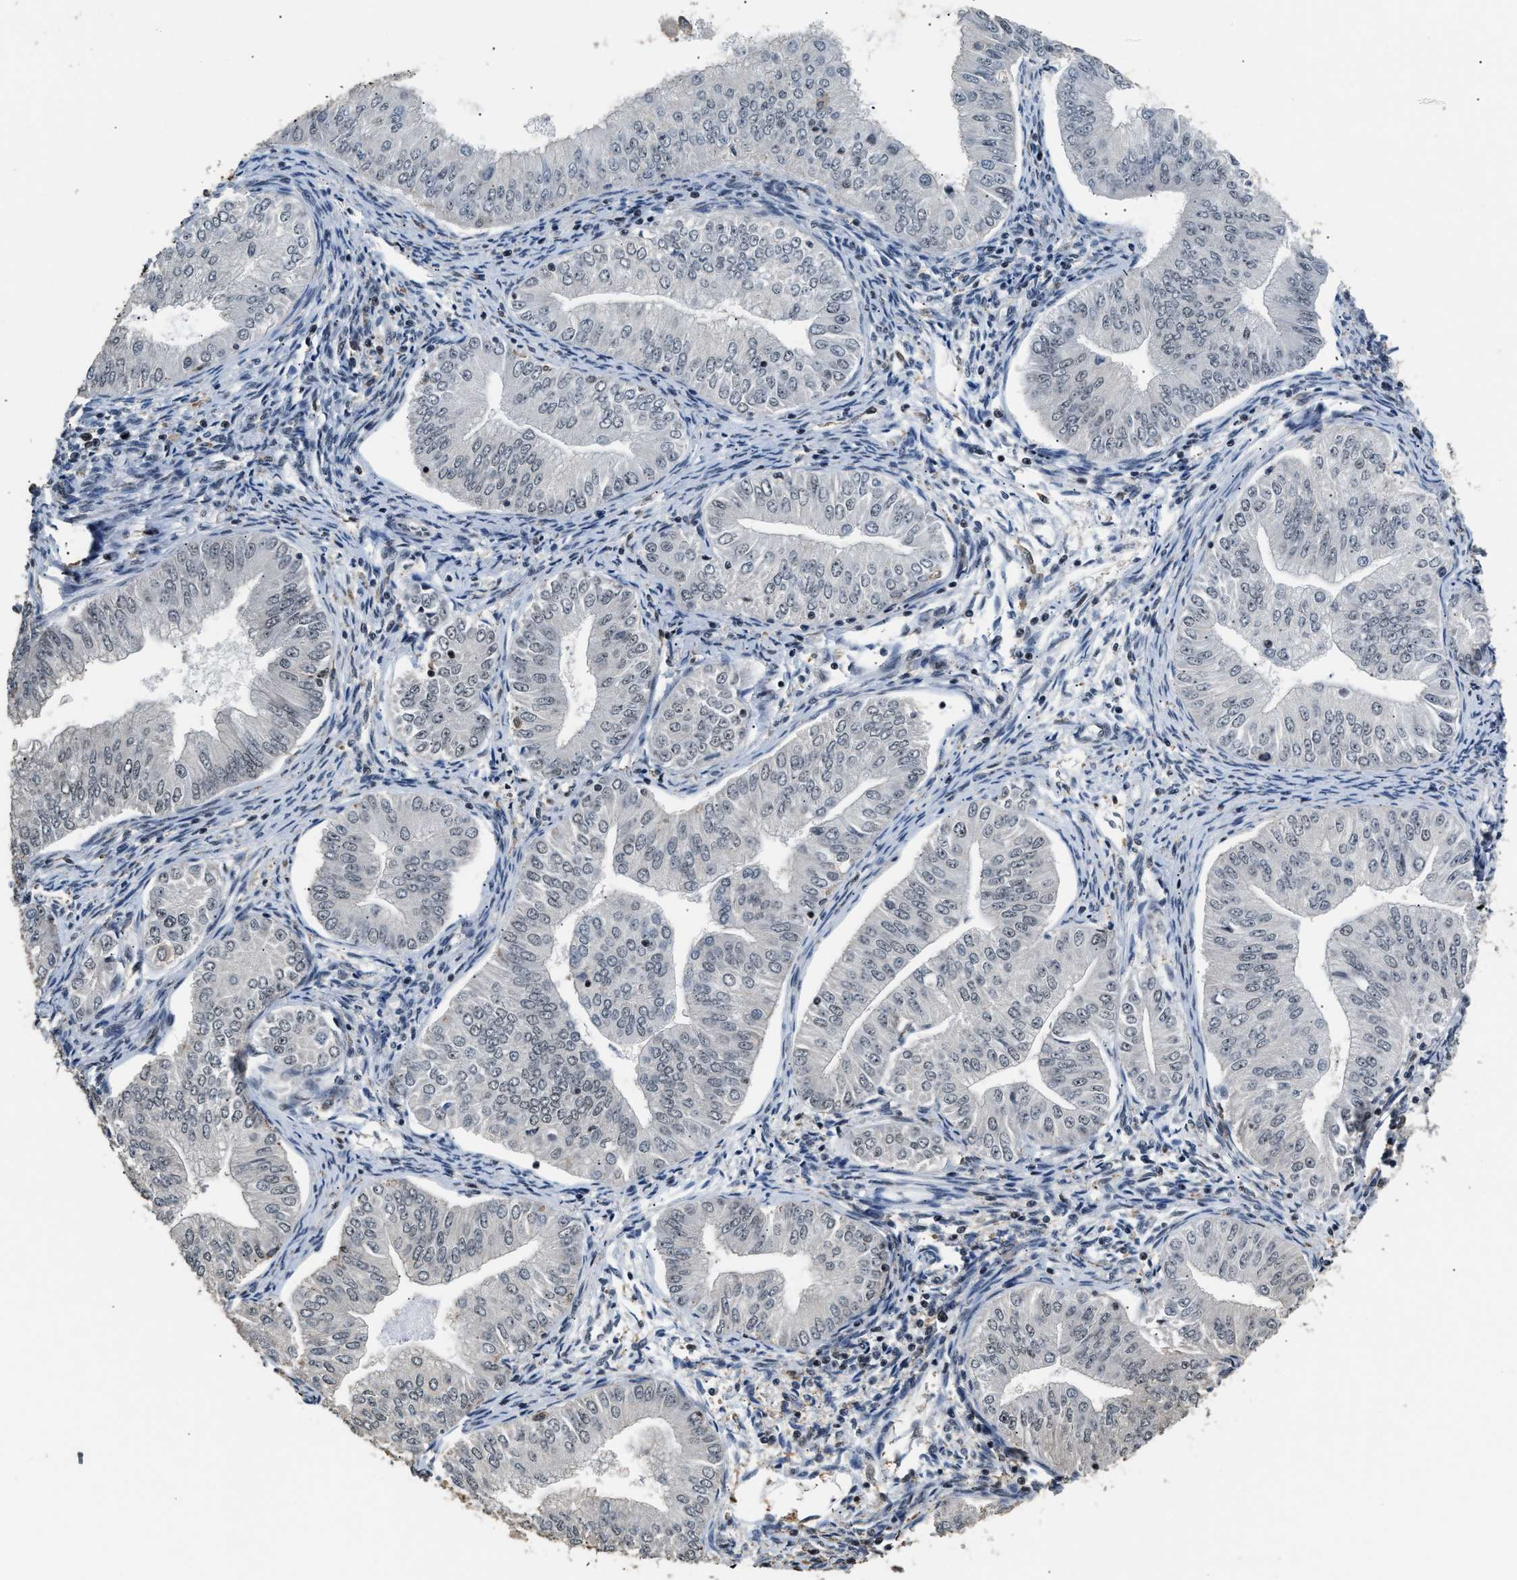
{"staining": {"intensity": "negative", "quantity": "none", "location": "none"}, "tissue": "endometrial cancer", "cell_type": "Tumor cells", "image_type": "cancer", "snomed": [{"axis": "morphology", "description": "Normal tissue, NOS"}, {"axis": "morphology", "description": "Adenocarcinoma, NOS"}, {"axis": "topography", "description": "Endometrium"}], "caption": "Human endometrial cancer stained for a protein using immunohistochemistry shows no staining in tumor cells.", "gene": "RAD21", "patient": {"sex": "female", "age": 53}}